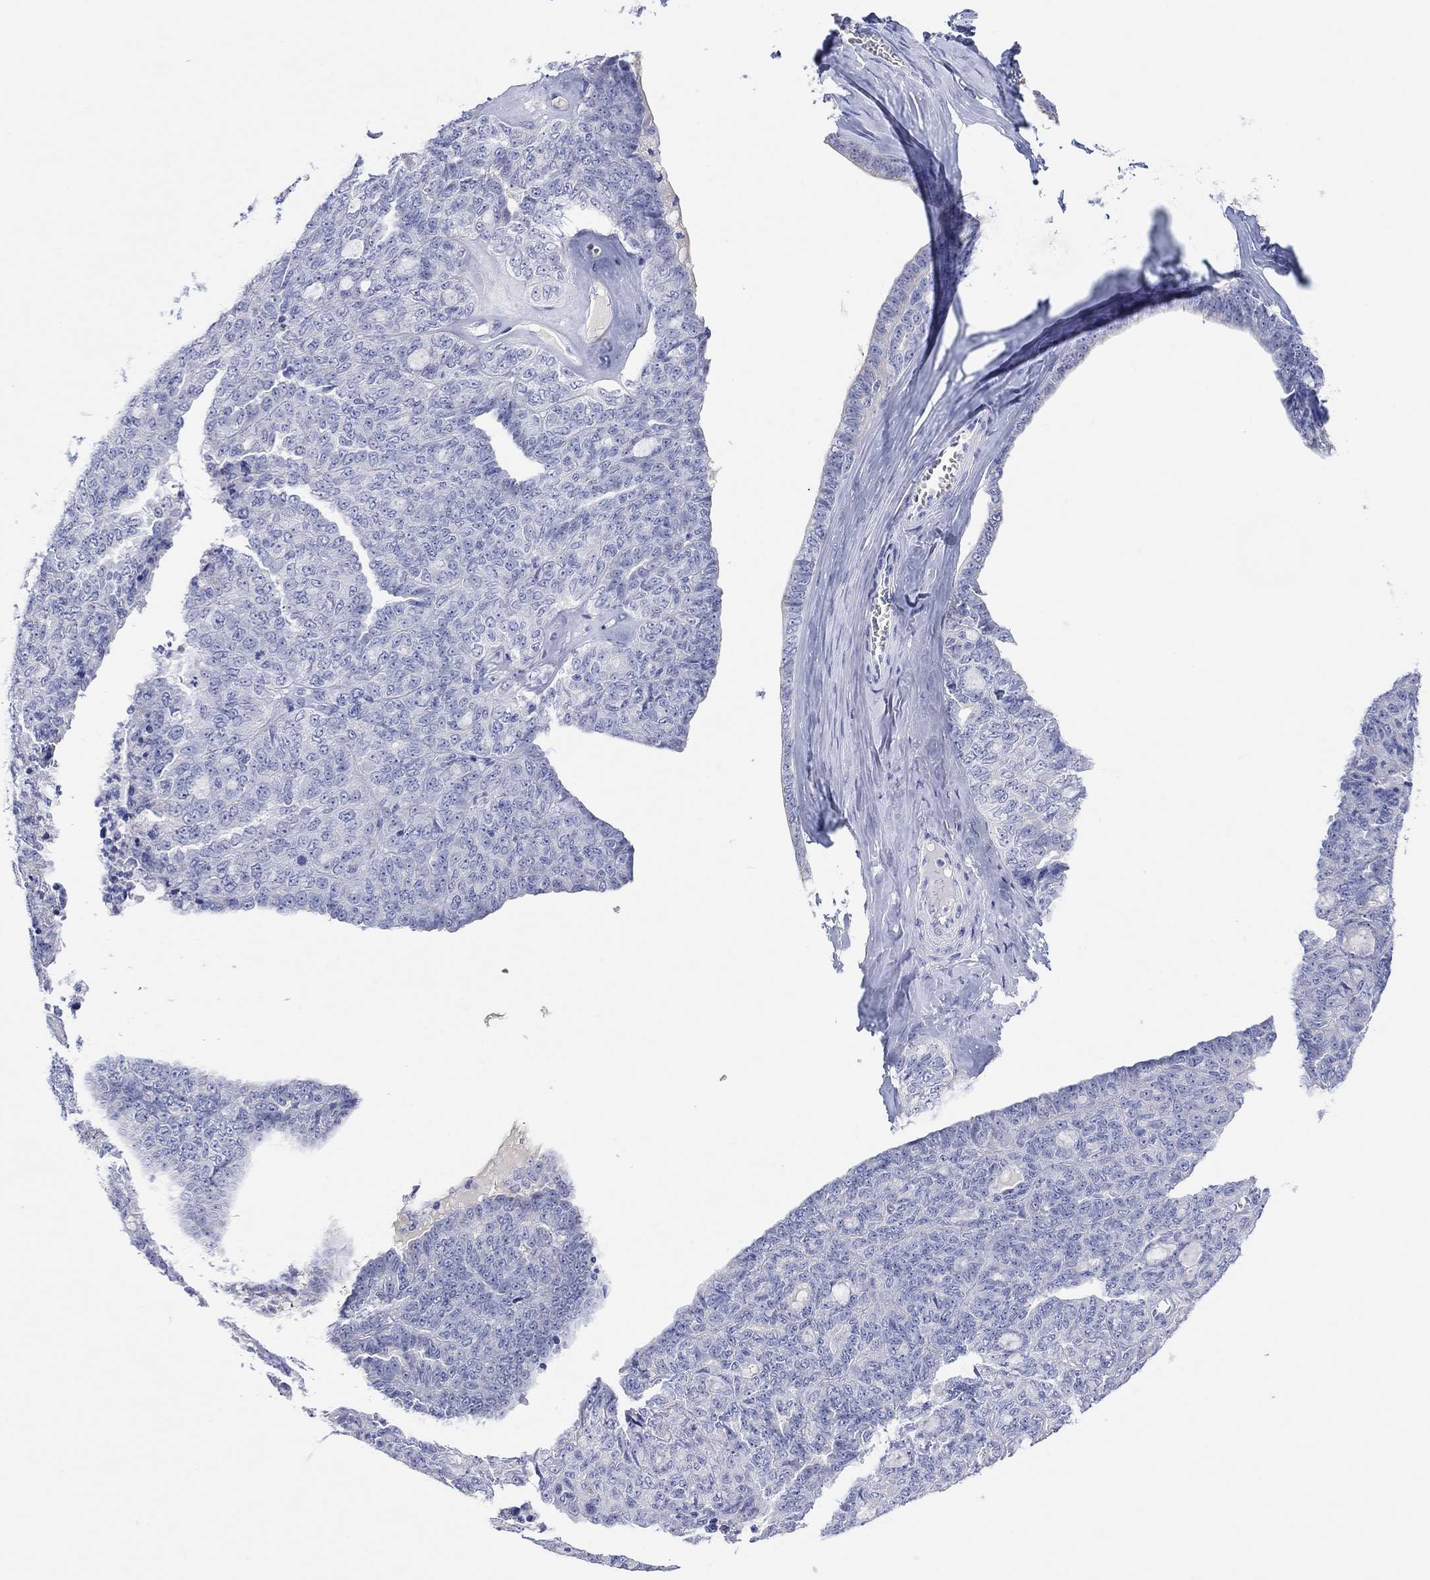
{"staining": {"intensity": "negative", "quantity": "none", "location": "none"}, "tissue": "ovarian cancer", "cell_type": "Tumor cells", "image_type": "cancer", "snomed": [{"axis": "morphology", "description": "Cystadenocarcinoma, serous, NOS"}, {"axis": "topography", "description": "Ovary"}], "caption": "Ovarian cancer was stained to show a protein in brown. There is no significant positivity in tumor cells.", "gene": "TYR", "patient": {"sex": "female", "age": 71}}